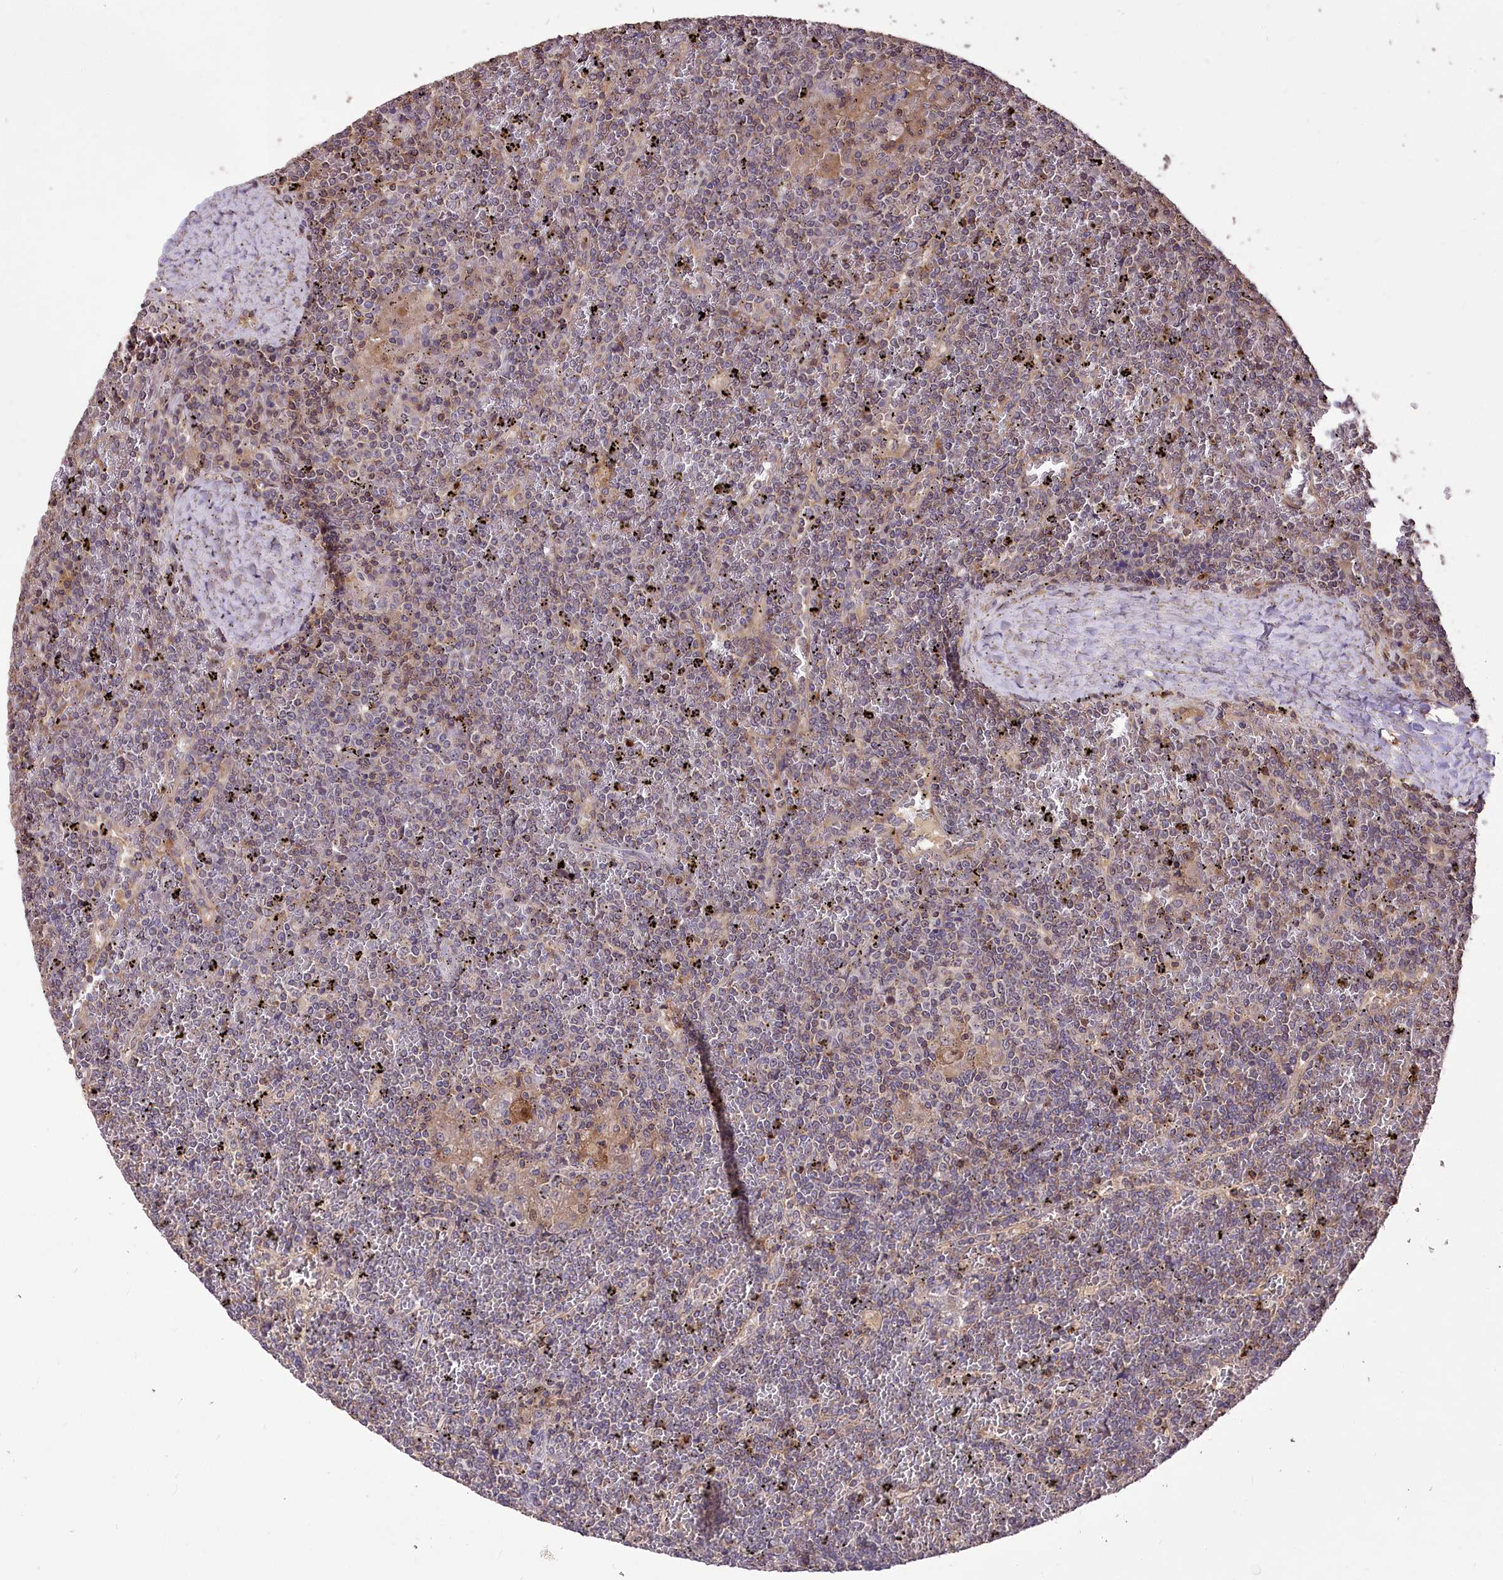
{"staining": {"intensity": "weak", "quantity": "<25%", "location": "nuclear"}, "tissue": "lymphoma", "cell_type": "Tumor cells", "image_type": "cancer", "snomed": [{"axis": "morphology", "description": "Malignant lymphoma, non-Hodgkin's type, Low grade"}, {"axis": "topography", "description": "Spleen"}], "caption": "Protein analysis of malignant lymphoma, non-Hodgkin's type (low-grade) demonstrates no significant positivity in tumor cells.", "gene": "SERGEF", "patient": {"sex": "female", "age": 19}}